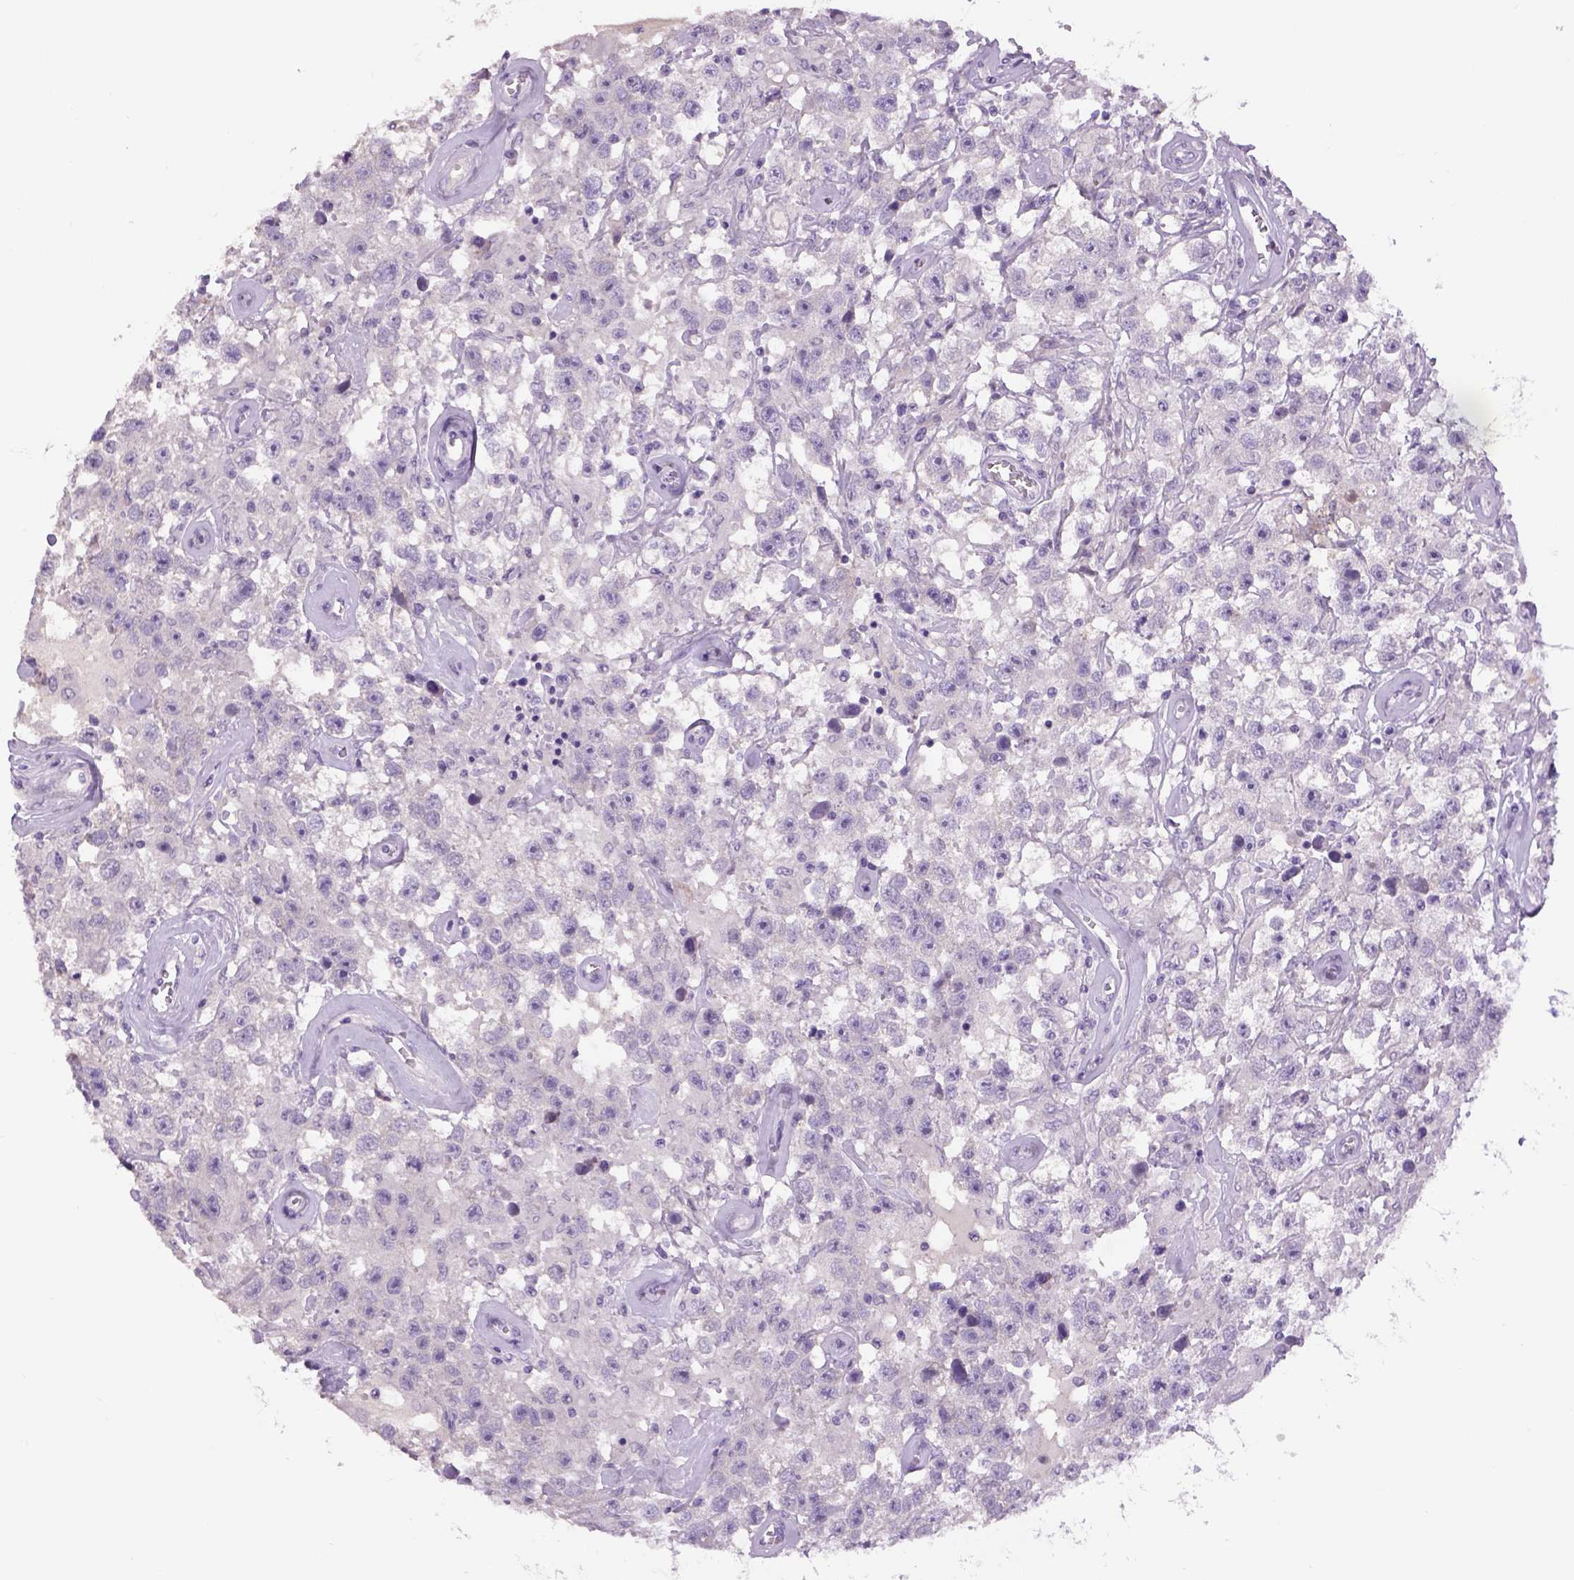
{"staining": {"intensity": "negative", "quantity": "none", "location": "none"}, "tissue": "testis cancer", "cell_type": "Tumor cells", "image_type": "cancer", "snomed": [{"axis": "morphology", "description": "Seminoma, NOS"}, {"axis": "topography", "description": "Testis"}], "caption": "This is an IHC image of testis cancer (seminoma). There is no positivity in tumor cells.", "gene": "DBH", "patient": {"sex": "male", "age": 43}}